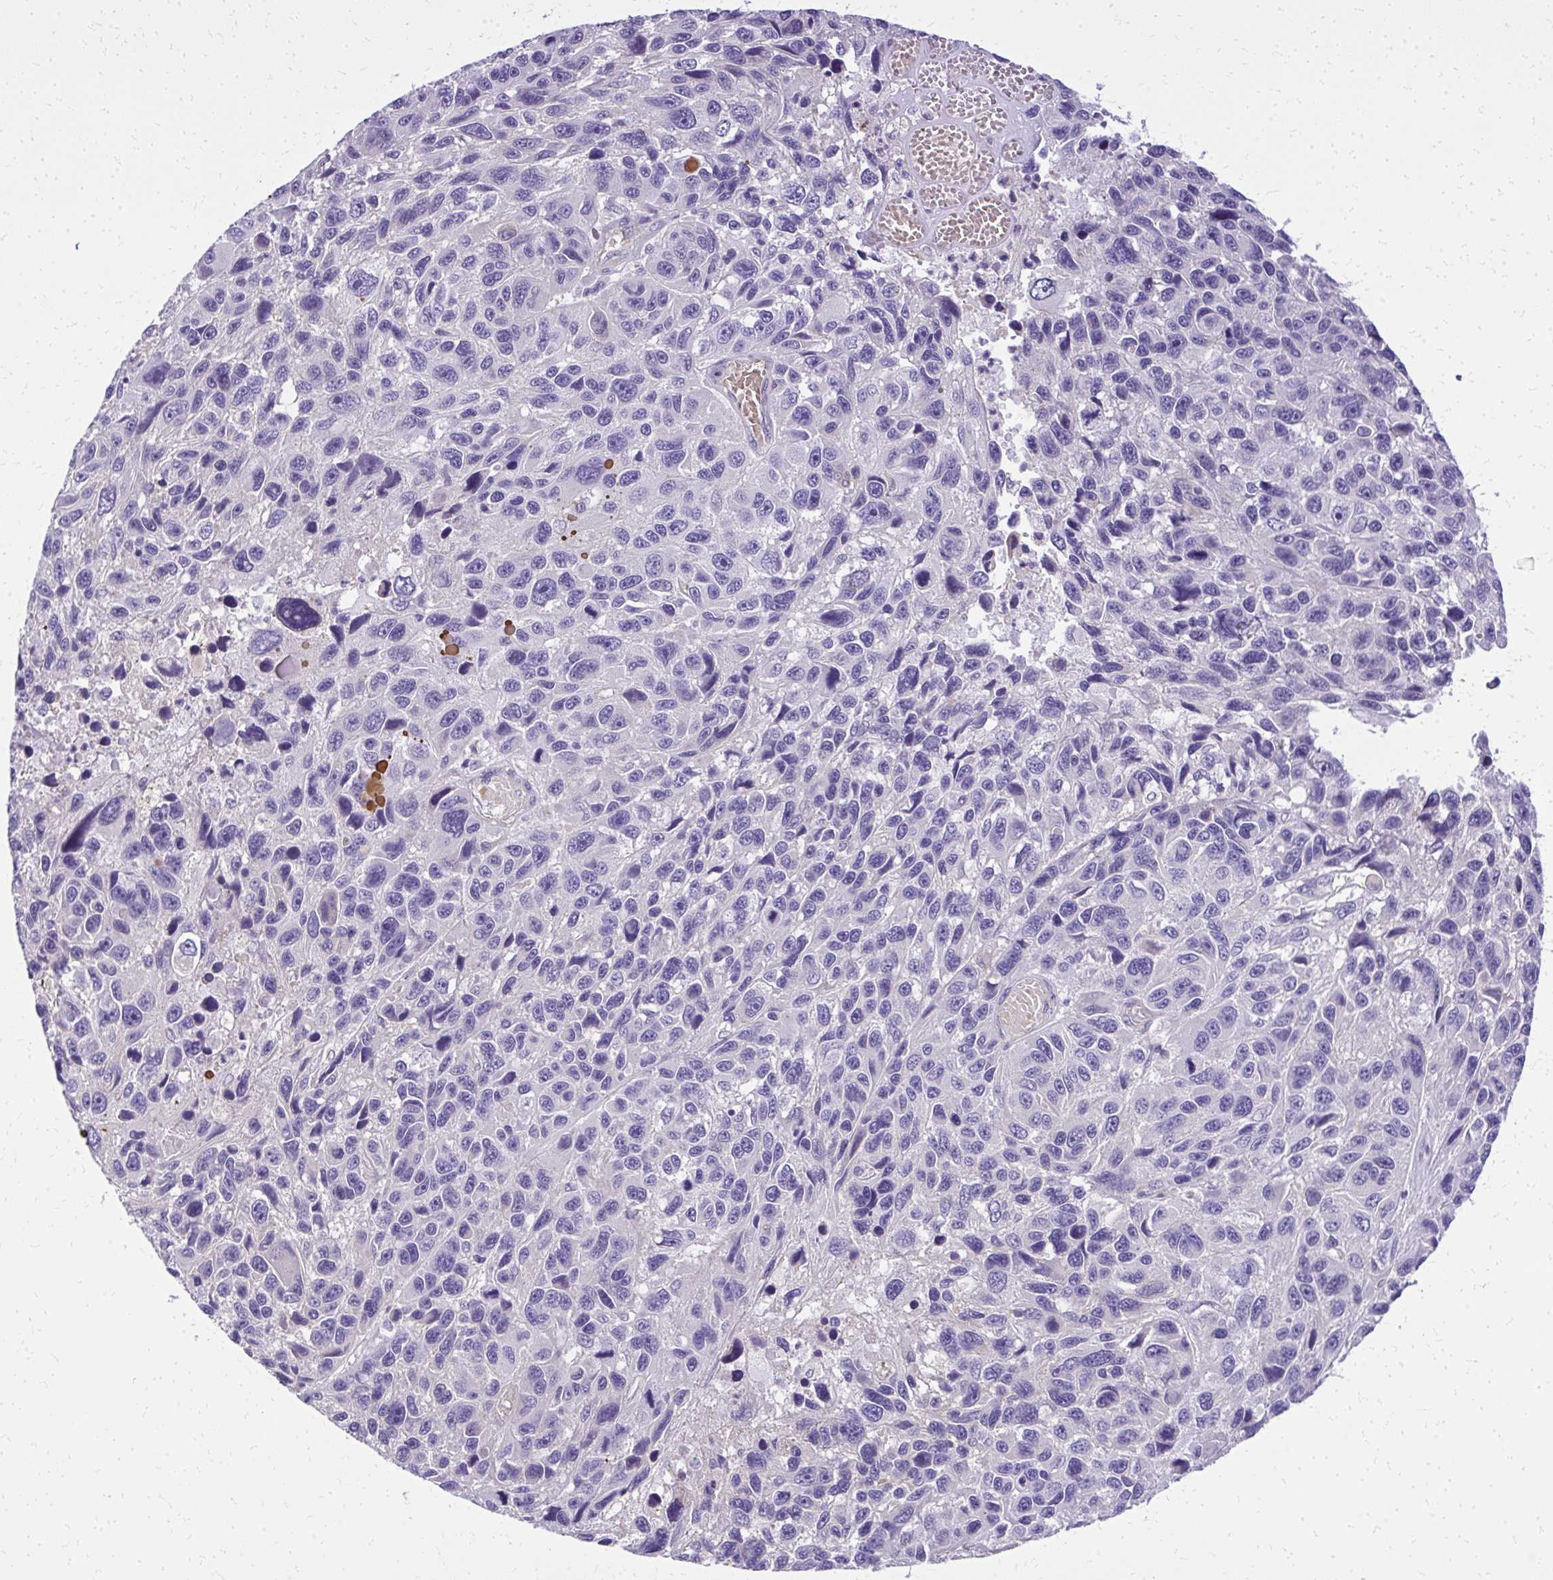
{"staining": {"intensity": "negative", "quantity": "none", "location": "none"}, "tissue": "melanoma", "cell_type": "Tumor cells", "image_type": "cancer", "snomed": [{"axis": "morphology", "description": "Malignant melanoma, NOS"}, {"axis": "topography", "description": "Skin"}], "caption": "Tumor cells show no significant staining in melanoma.", "gene": "RUNDC3B", "patient": {"sex": "male", "age": 53}}